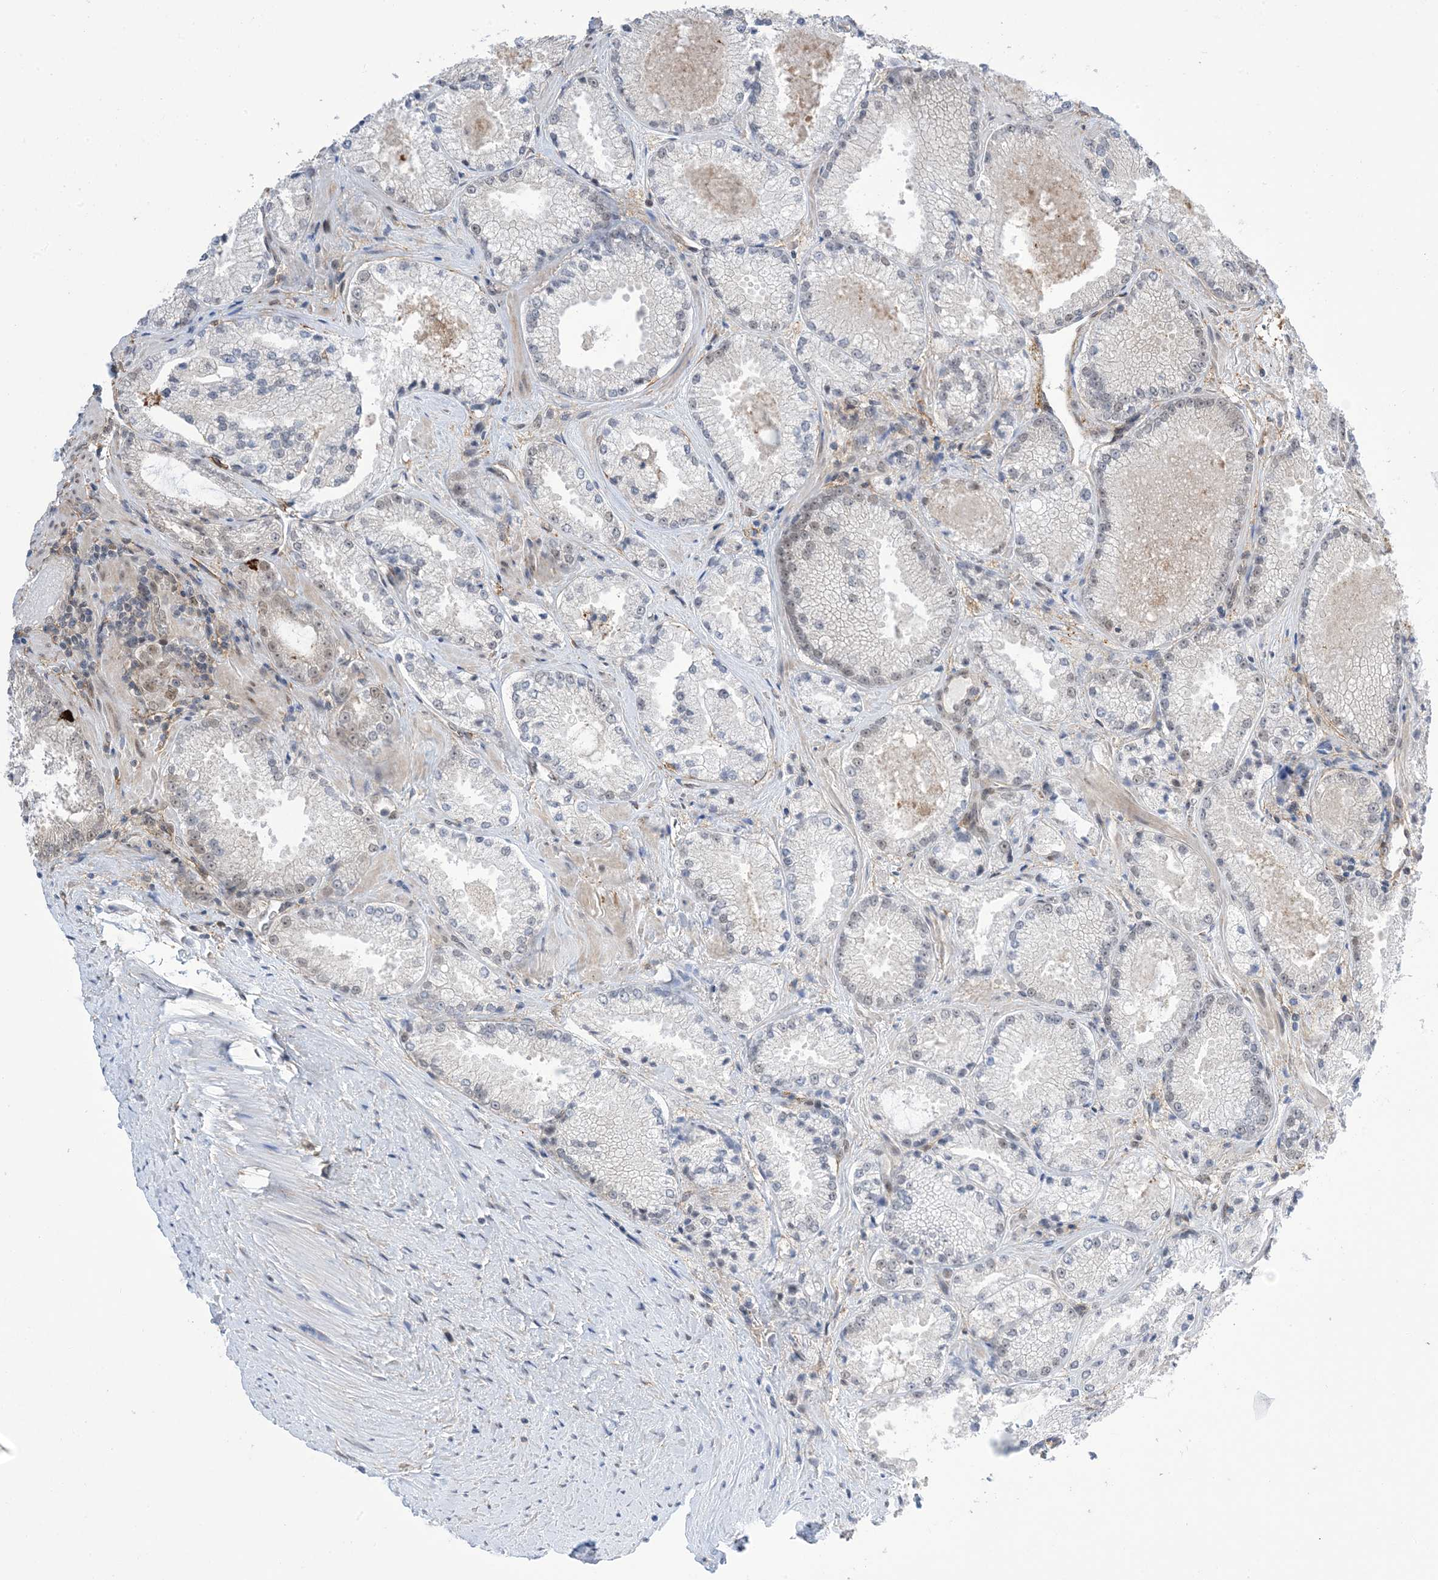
{"staining": {"intensity": "negative", "quantity": "none", "location": "none"}, "tissue": "prostate cancer", "cell_type": "Tumor cells", "image_type": "cancer", "snomed": [{"axis": "morphology", "description": "Adenocarcinoma, High grade"}, {"axis": "topography", "description": "Prostate"}], "caption": "An image of high-grade adenocarcinoma (prostate) stained for a protein demonstrates no brown staining in tumor cells. The staining is performed using DAB brown chromogen with nuclei counter-stained in using hematoxylin.", "gene": "ZNF8", "patient": {"sex": "male", "age": 73}}